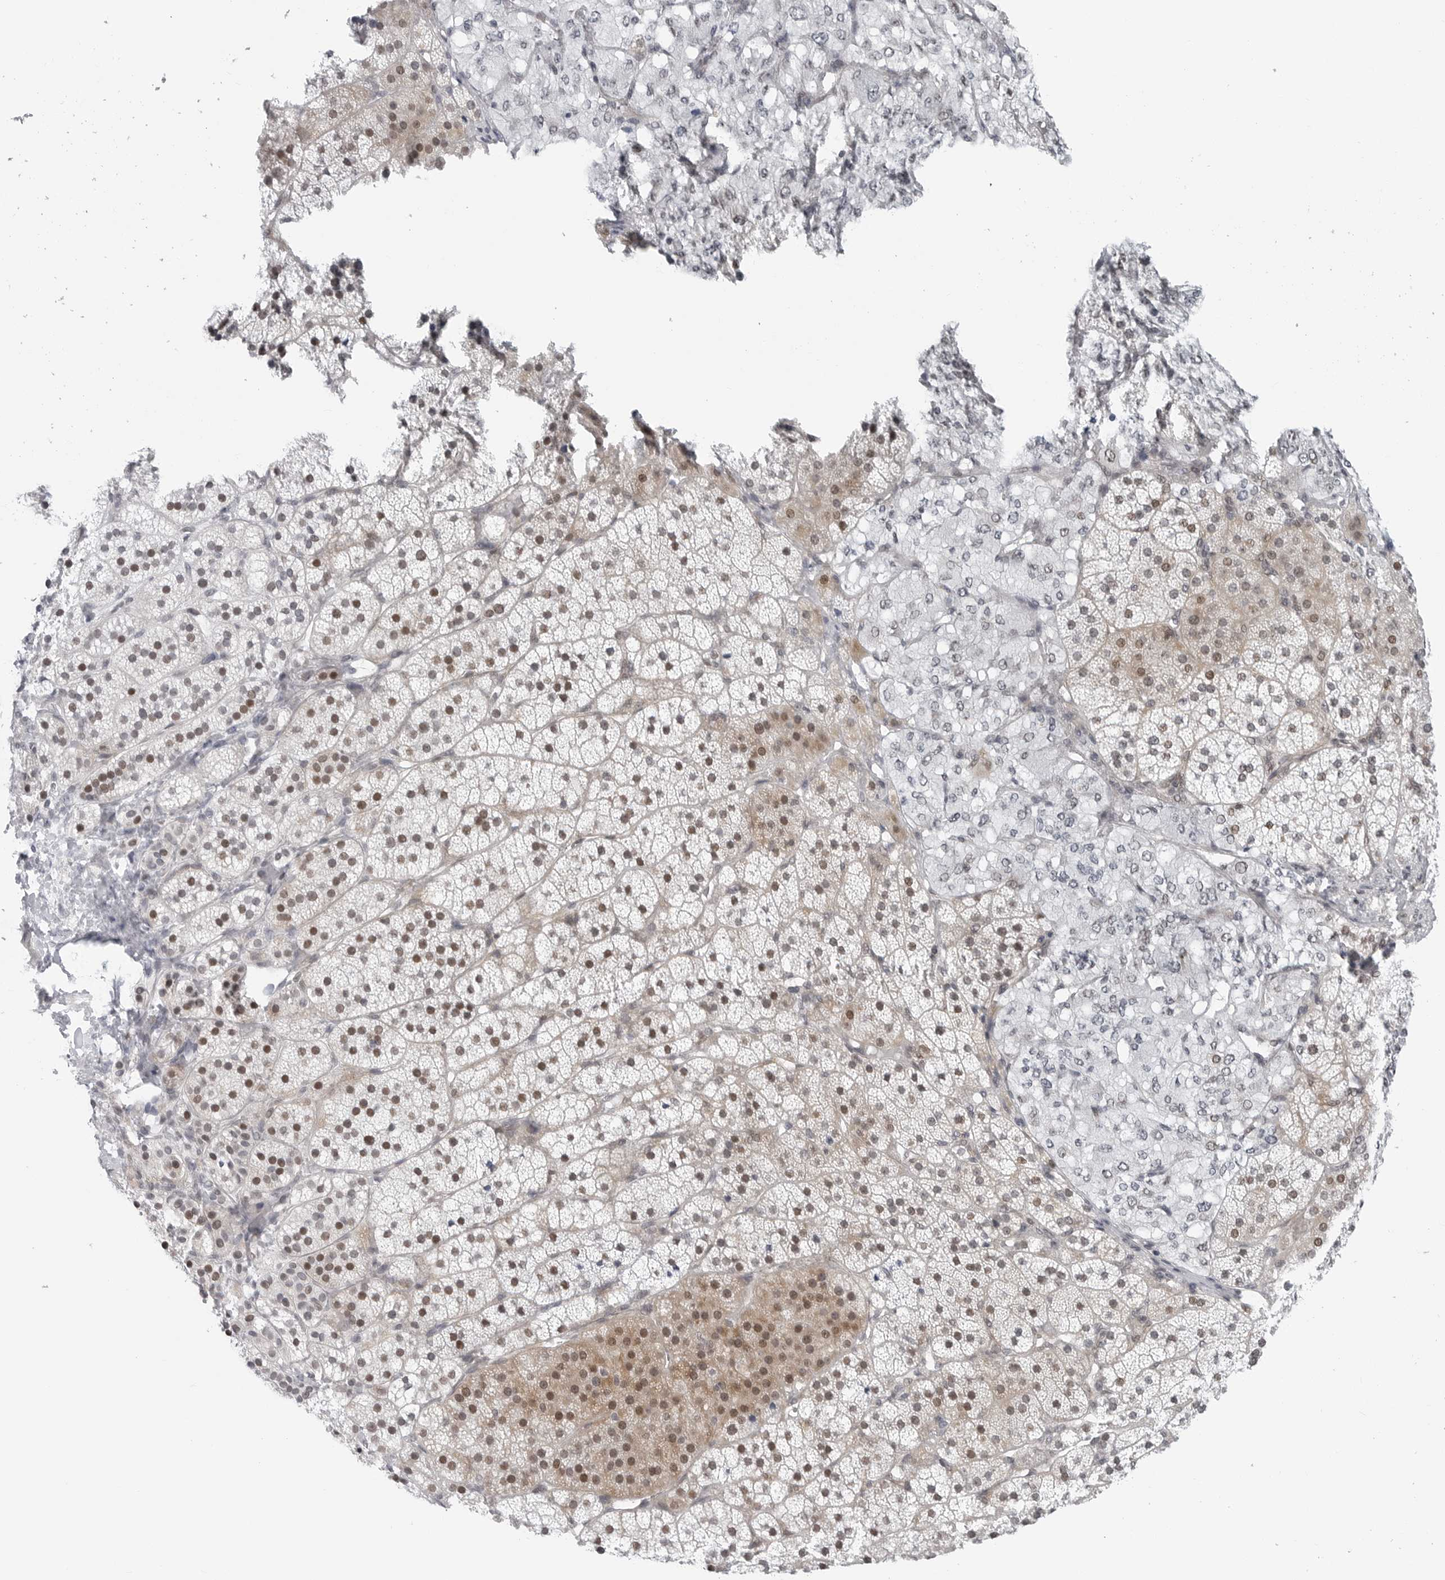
{"staining": {"intensity": "moderate", "quantity": ">75%", "location": "cytoplasmic/membranous,nuclear"}, "tissue": "adrenal gland", "cell_type": "Glandular cells", "image_type": "normal", "snomed": [{"axis": "morphology", "description": "Normal tissue, NOS"}, {"axis": "topography", "description": "Adrenal gland"}], "caption": "Immunohistochemistry staining of unremarkable adrenal gland, which shows medium levels of moderate cytoplasmic/membranous,nuclear staining in about >75% of glandular cells indicating moderate cytoplasmic/membranous,nuclear protein staining. The staining was performed using DAB (brown) for protein detection and nuclei were counterstained in hematoxylin (blue).", "gene": "FAM135B", "patient": {"sex": "female", "age": 44}}